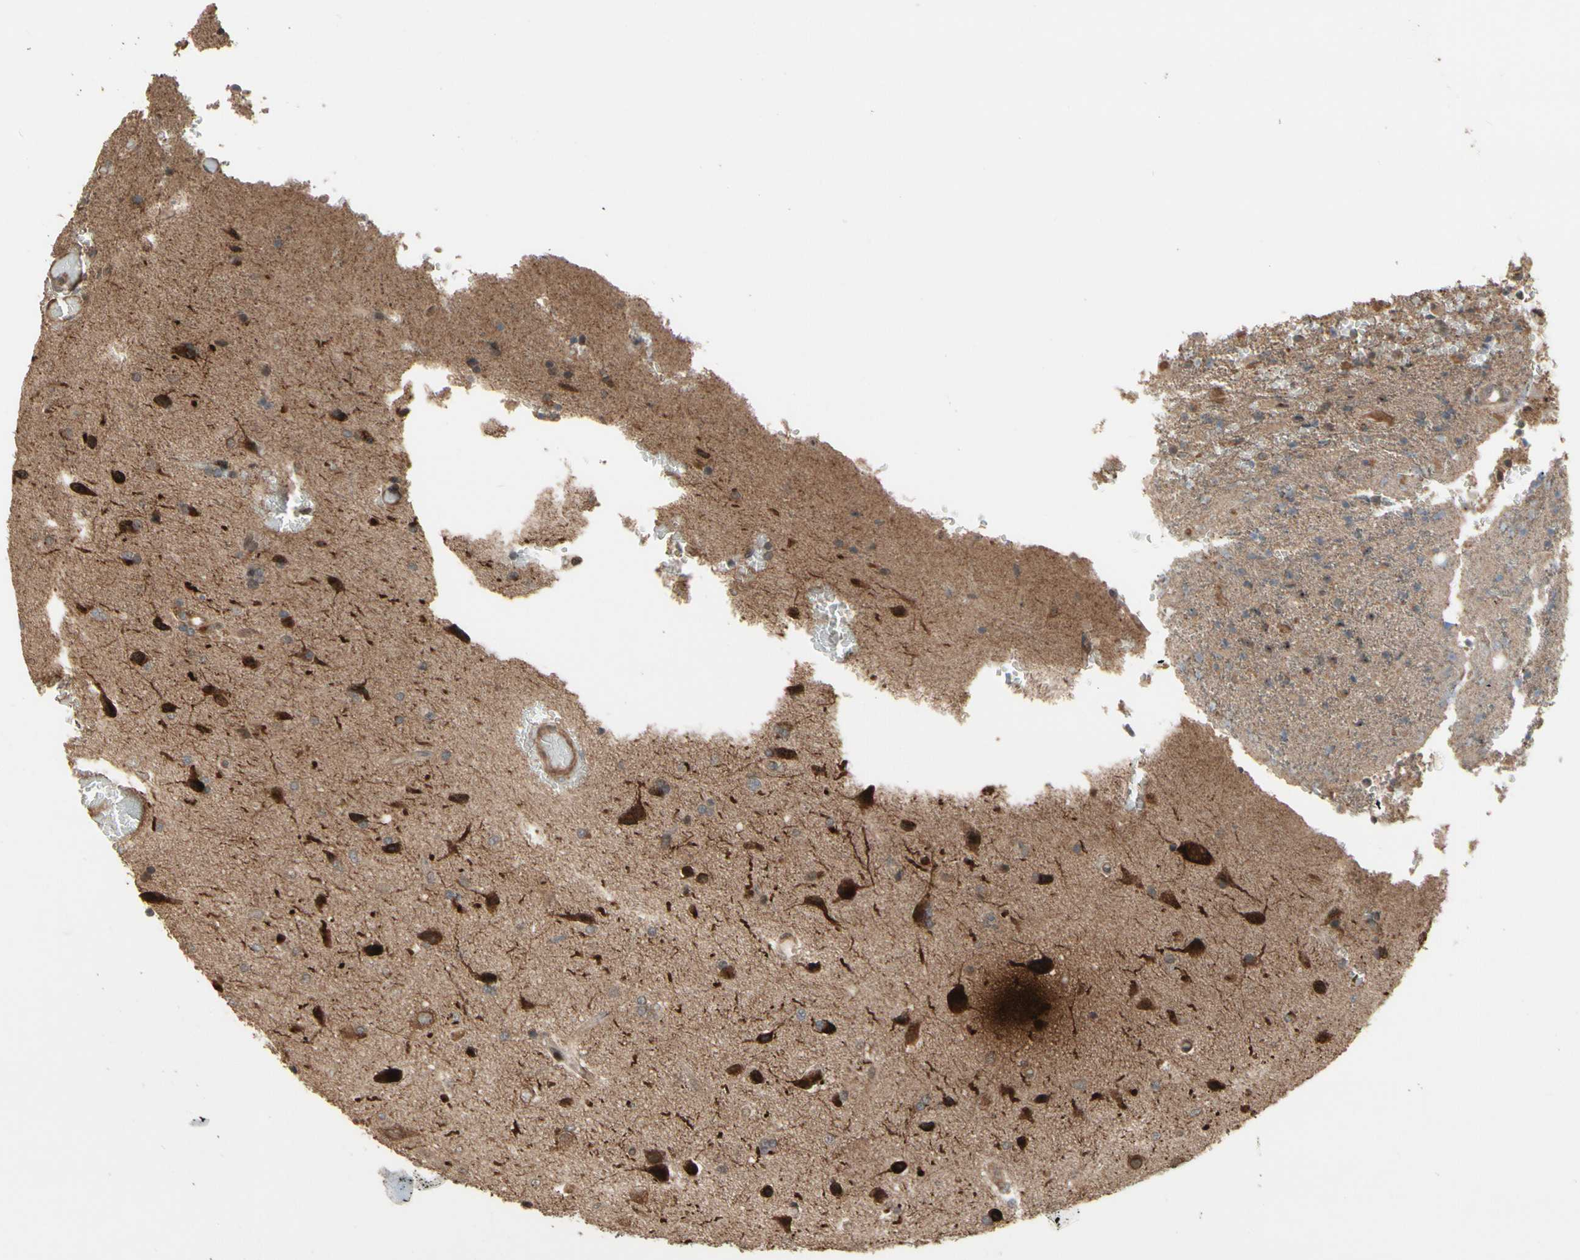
{"staining": {"intensity": "weak", "quantity": "25%-75%", "location": "cytoplasmic/membranous"}, "tissue": "glioma", "cell_type": "Tumor cells", "image_type": "cancer", "snomed": [{"axis": "morphology", "description": "Glioma, malignant, High grade"}, {"axis": "topography", "description": "Brain"}], "caption": "Tumor cells reveal weak cytoplasmic/membranous staining in approximately 25%-75% of cells in glioma.", "gene": "CSF1R", "patient": {"sex": "male", "age": 71}}